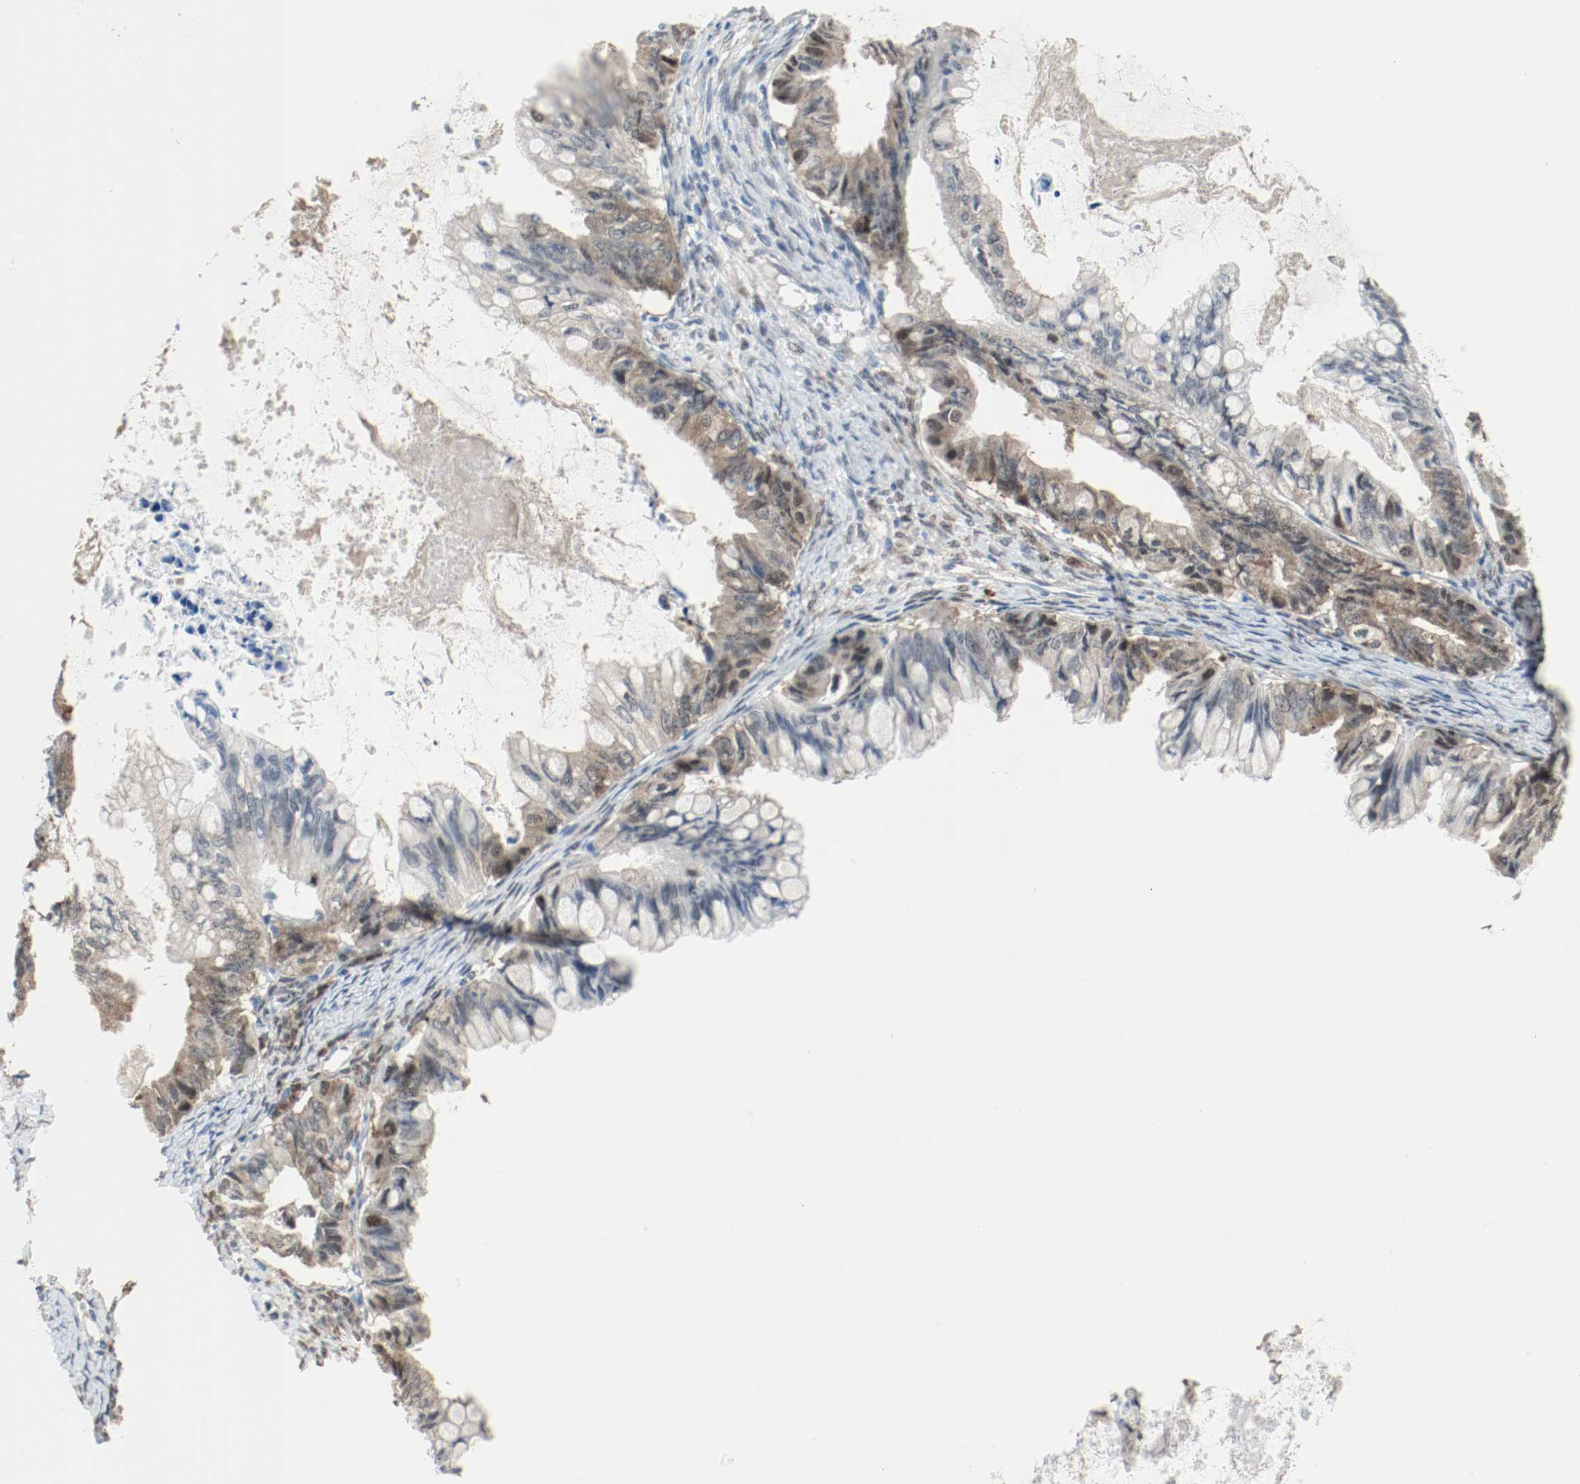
{"staining": {"intensity": "weak", "quantity": "25%-75%", "location": "cytoplasmic/membranous,nuclear"}, "tissue": "ovarian cancer", "cell_type": "Tumor cells", "image_type": "cancer", "snomed": [{"axis": "morphology", "description": "Cystadenocarcinoma, mucinous, NOS"}, {"axis": "topography", "description": "Ovary"}], "caption": "Tumor cells exhibit low levels of weak cytoplasmic/membranous and nuclear staining in about 25%-75% of cells in human ovarian cancer. The staining is performed using DAB brown chromogen to label protein expression. The nuclei are counter-stained blue using hematoxylin.", "gene": "PPME1", "patient": {"sex": "female", "age": 80}}